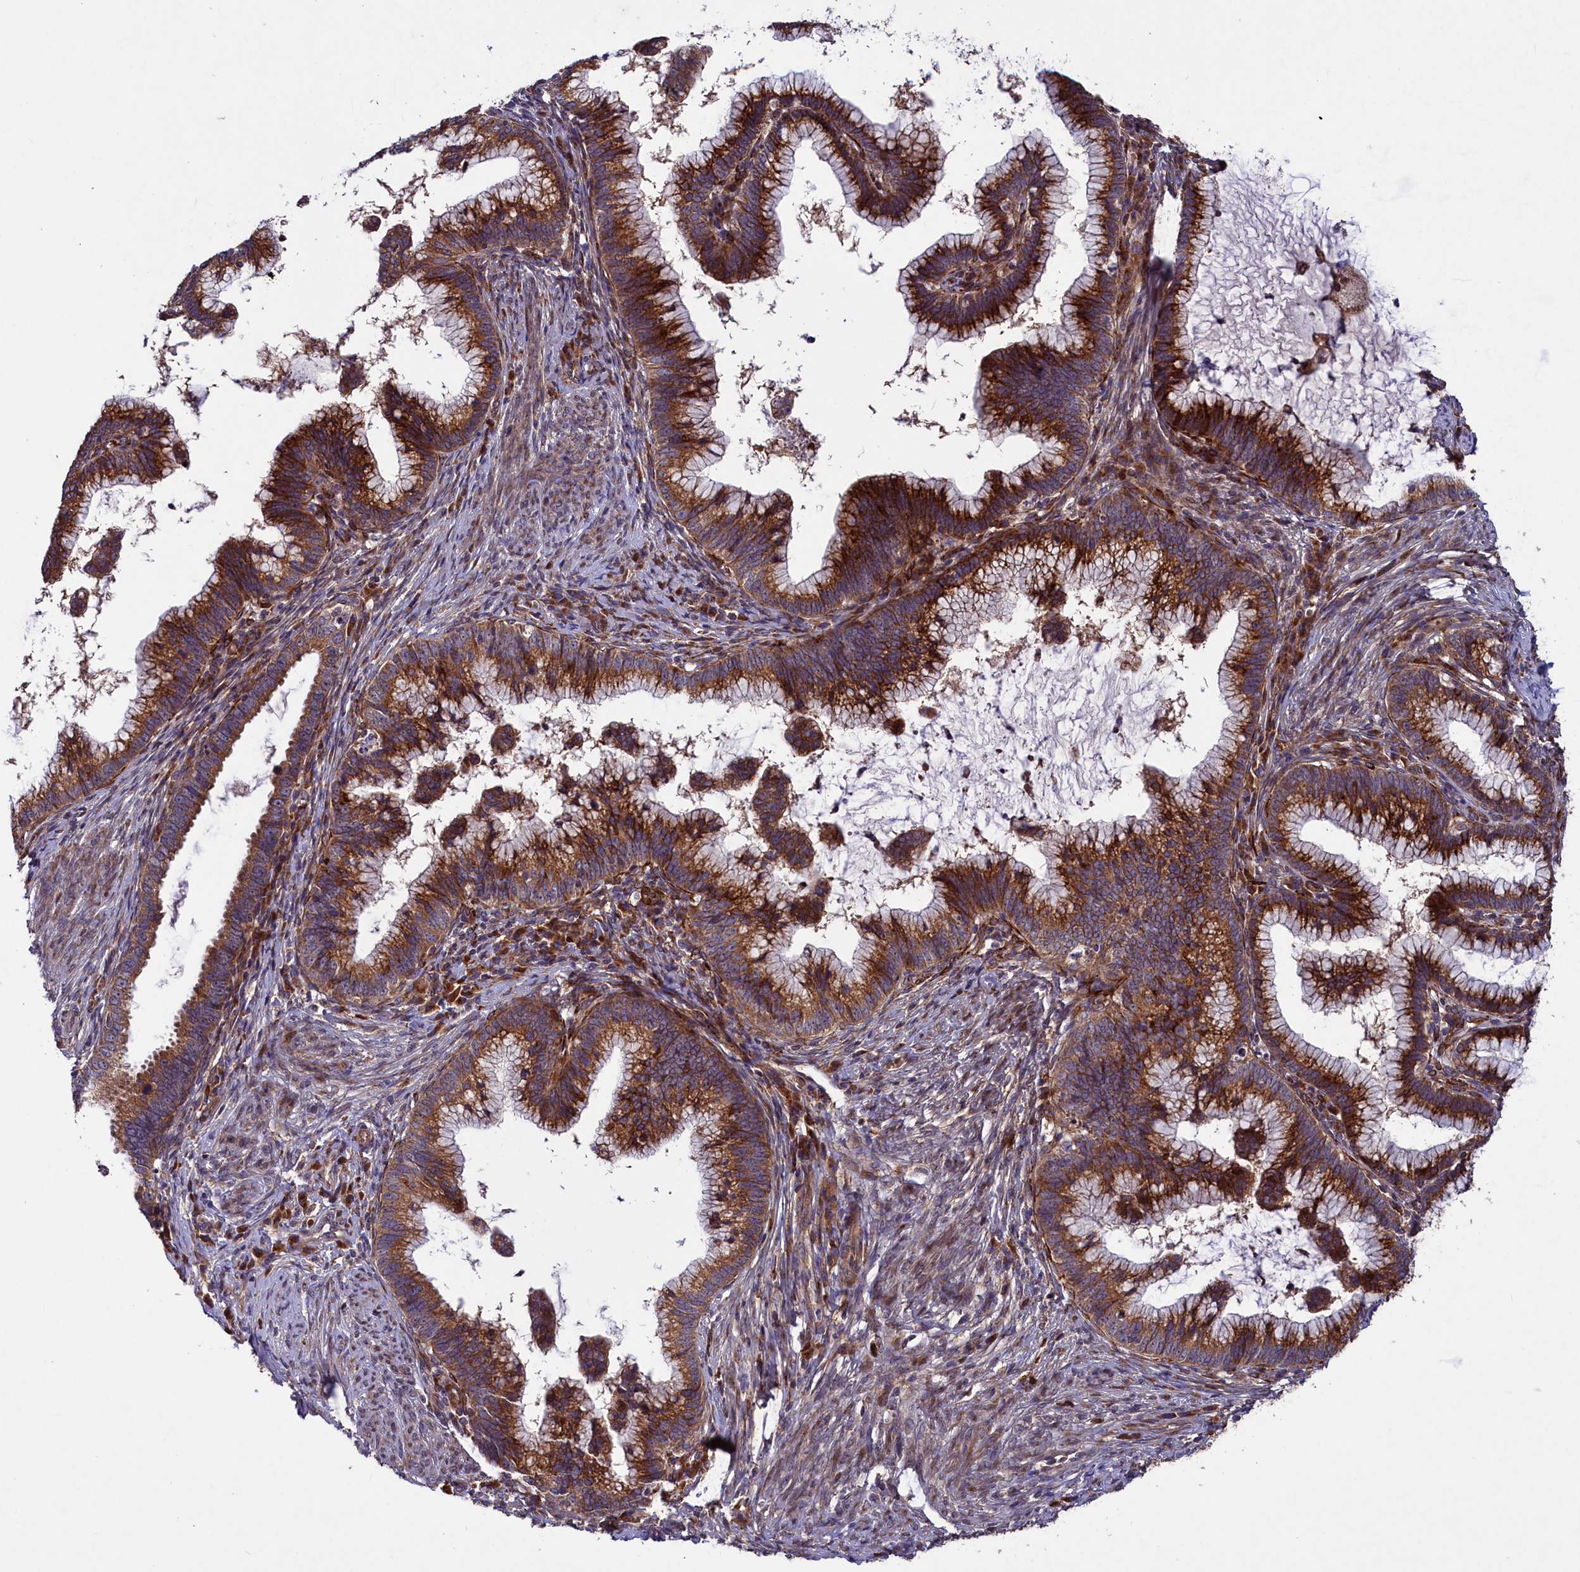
{"staining": {"intensity": "strong", "quantity": ">75%", "location": "cytoplasmic/membranous"}, "tissue": "cervical cancer", "cell_type": "Tumor cells", "image_type": "cancer", "snomed": [{"axis": "morphology", "description": "Adenocarcinoma, NOS"}, {"axis": "topography", "description": "Cervix"}], "caption": "Cervical cancer (adenocarcinoma) tissue displays strong cytoplasmic/membranous staining in approximately >75% of tumor cells", "gene": "ARRDC4", "patient": {"sex": "female", "age": 36}}